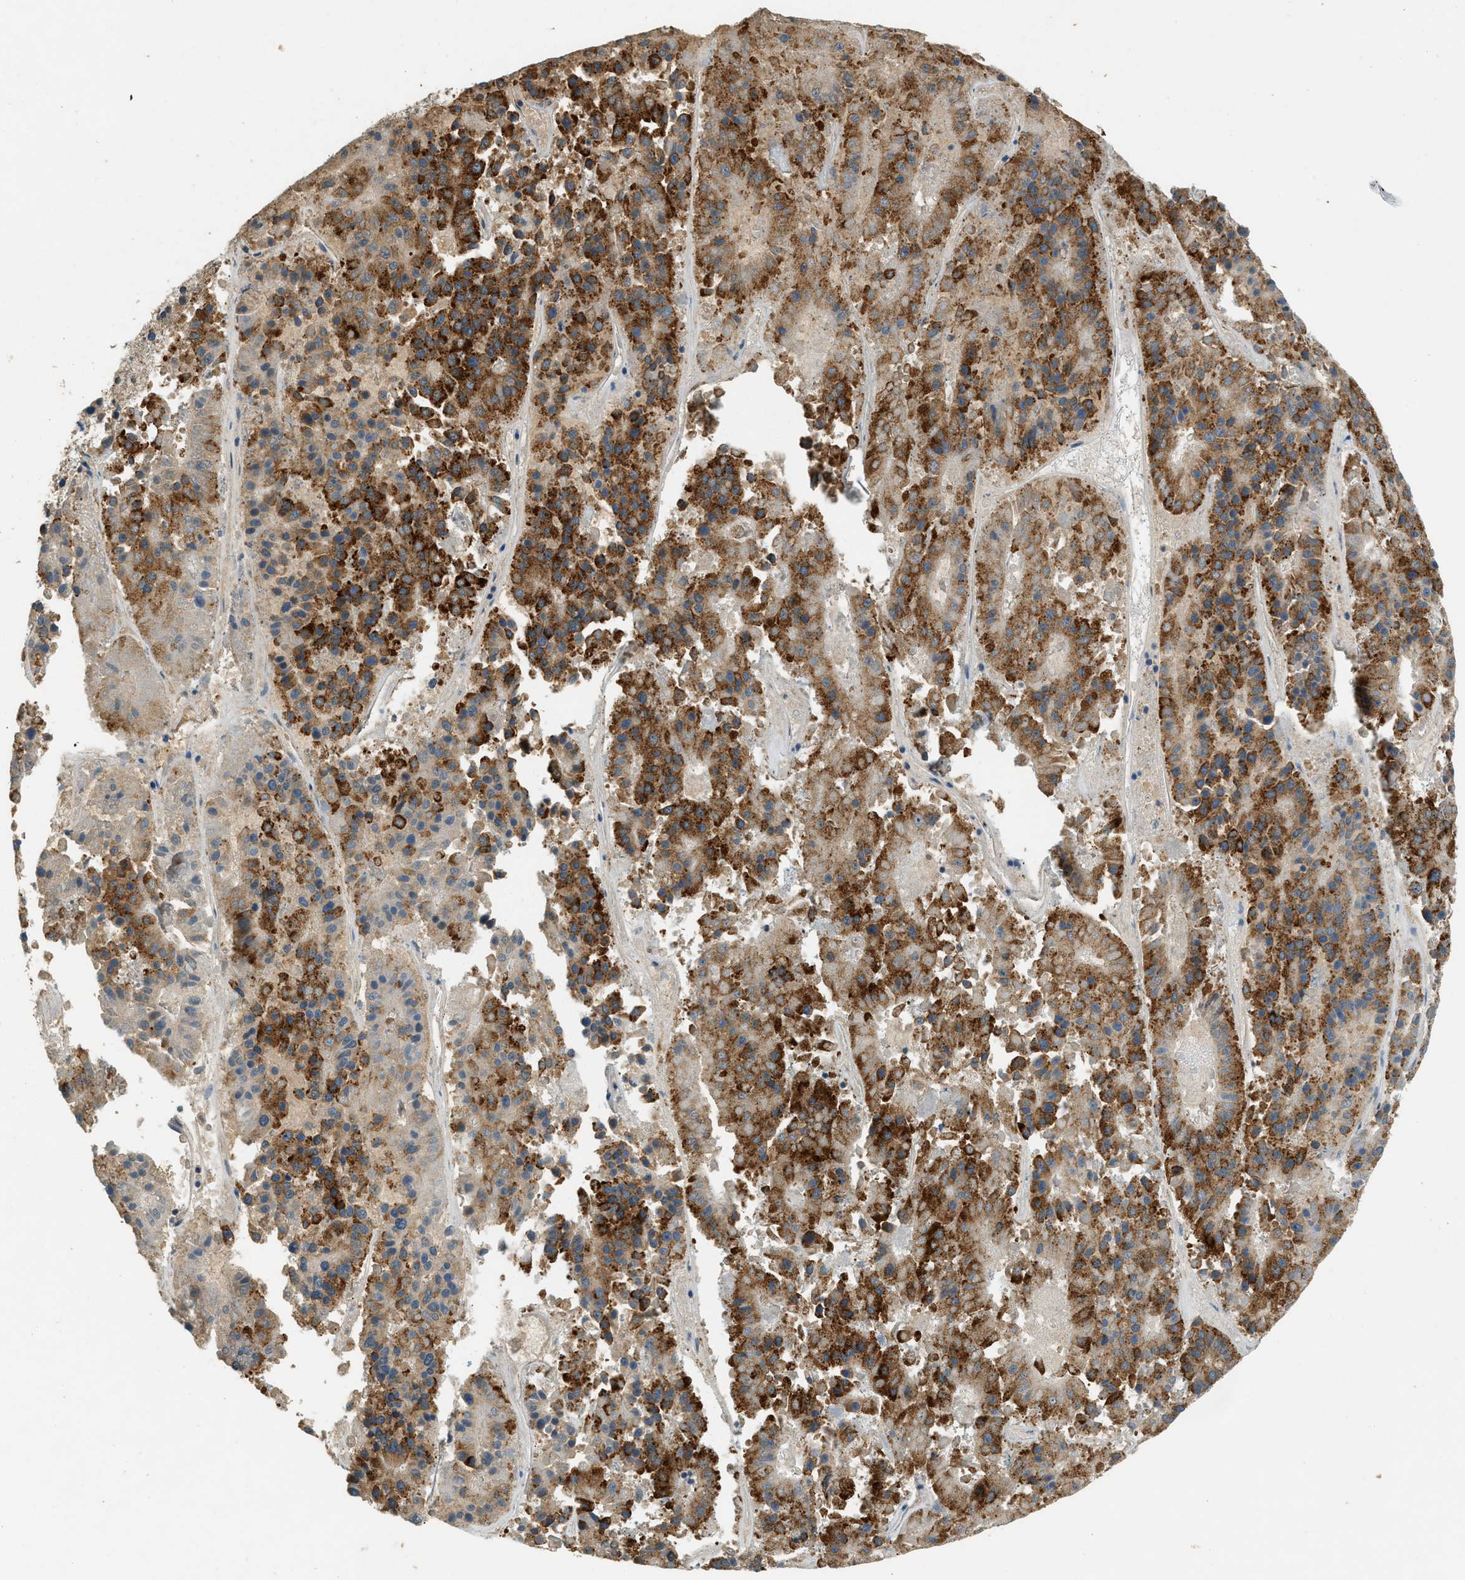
{"staining": {"intensity": "strong", "quantity": ">75%", "location": "cytoplasmic/membranous"}, "tissue": "pancreatic cancer", "cell_type": "Tumor cells", "image_type": "cancer", "snomed": [{"axis": "morphology", "description": "Adenocarcinoma, NOS"}, {"axis": "topography", "description": "Pancreas"}], "caption": "Adenocarcinoma (pancreatic) stained for a protein reveals strong cytoplasmic/membranous positivity in tumor cells.", "gene": "CTSB", "patient": {"sex": "male", "age": 50}}